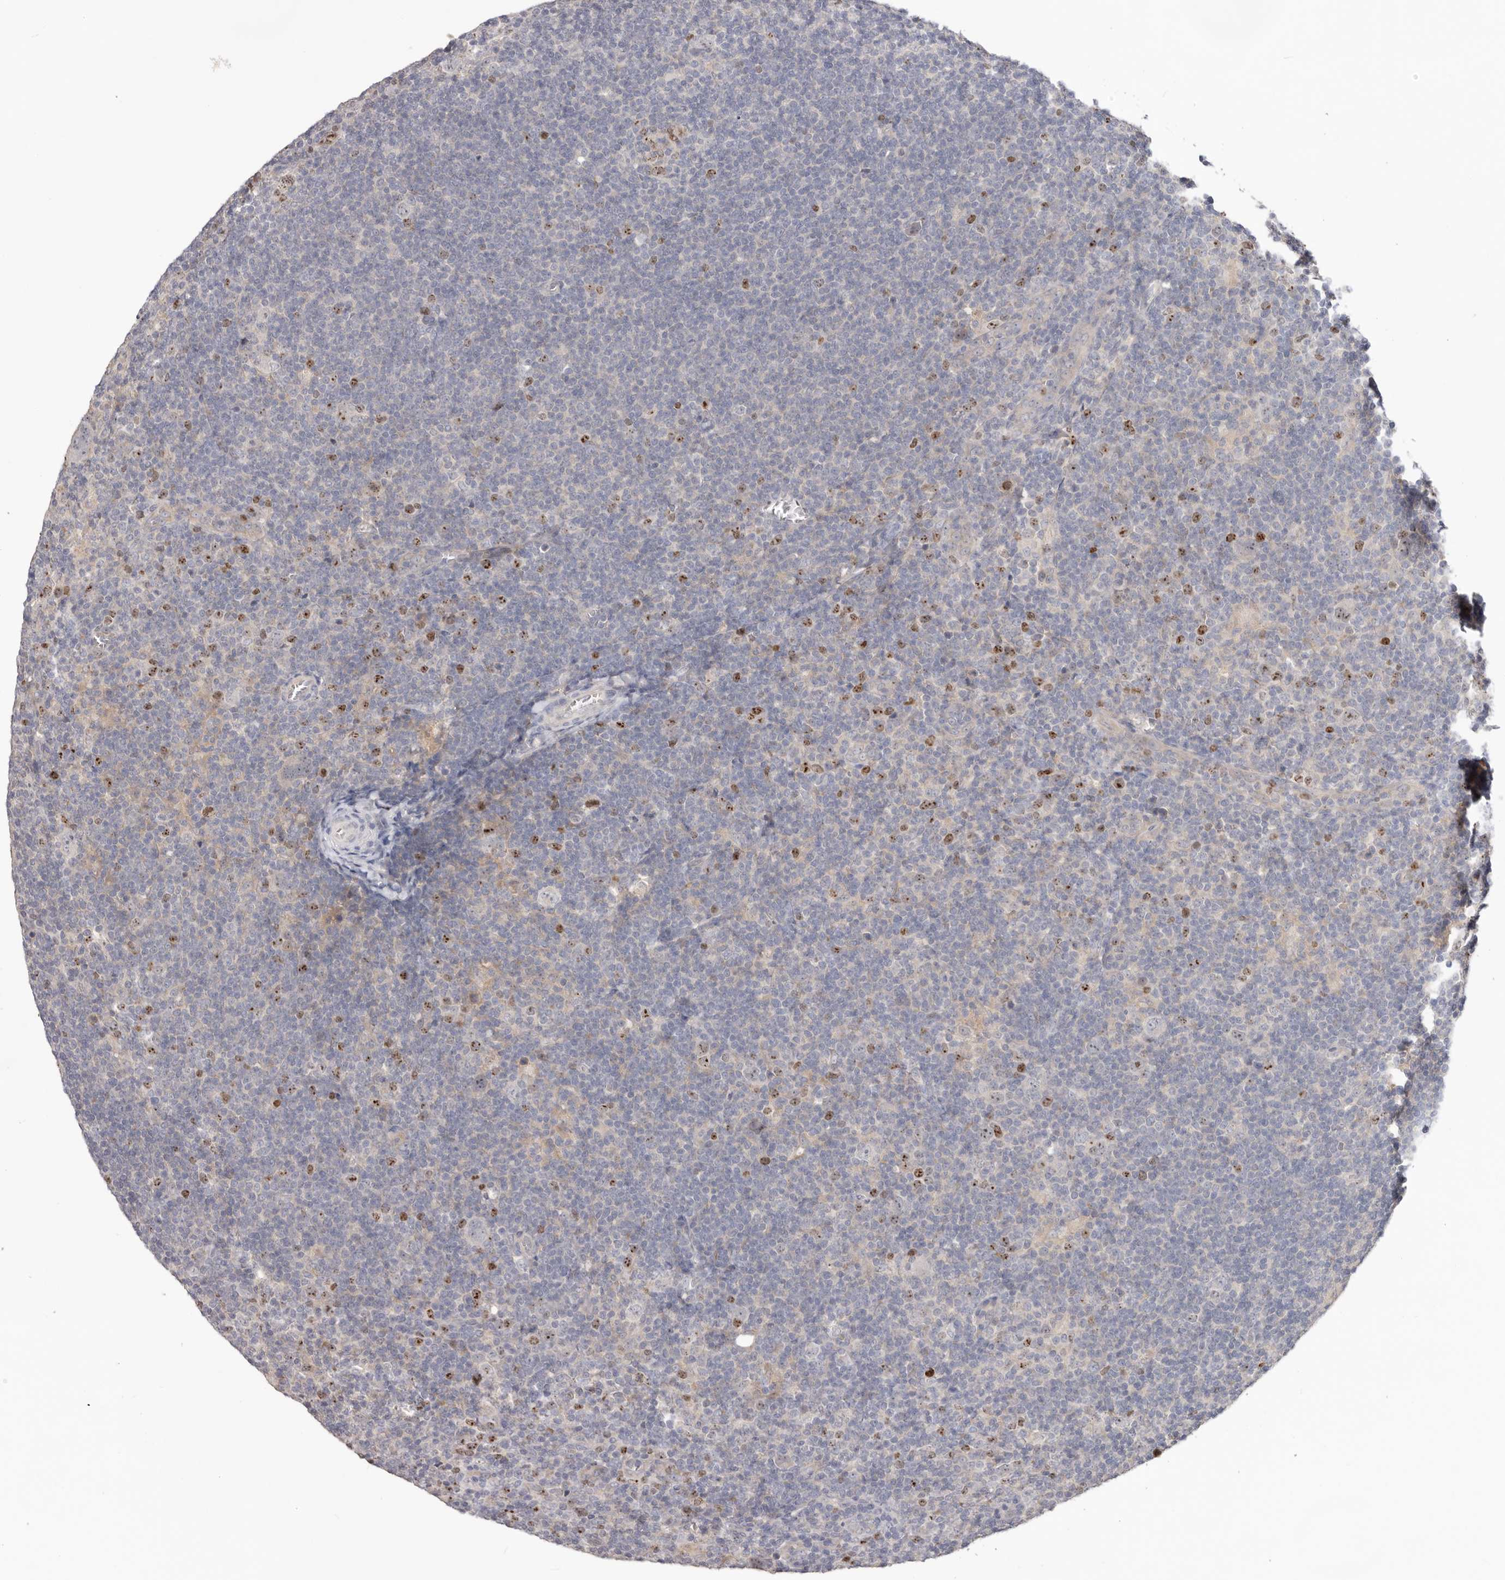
{"staining": {"intensity": "negative", "quantity": "none", "location": "none"}, "tissue": "lymphoma", "cell_type": "Tumor cells", "image_type": "cancer", "snomed": [{"axis": "morphology", "description": "Hodgkin's disease, NOS"}, {"axis": "topography", "description": "Lymph node"}], "caption": "This histopathology image is of Hodgkin's disease stained with immunohistochemistry to label a protein in brown with the nuclei are counter-stained blue. There is no staining in tumor cells.", "gene": "CCDC190", "patient": {"sex": "female", "age": 57}}